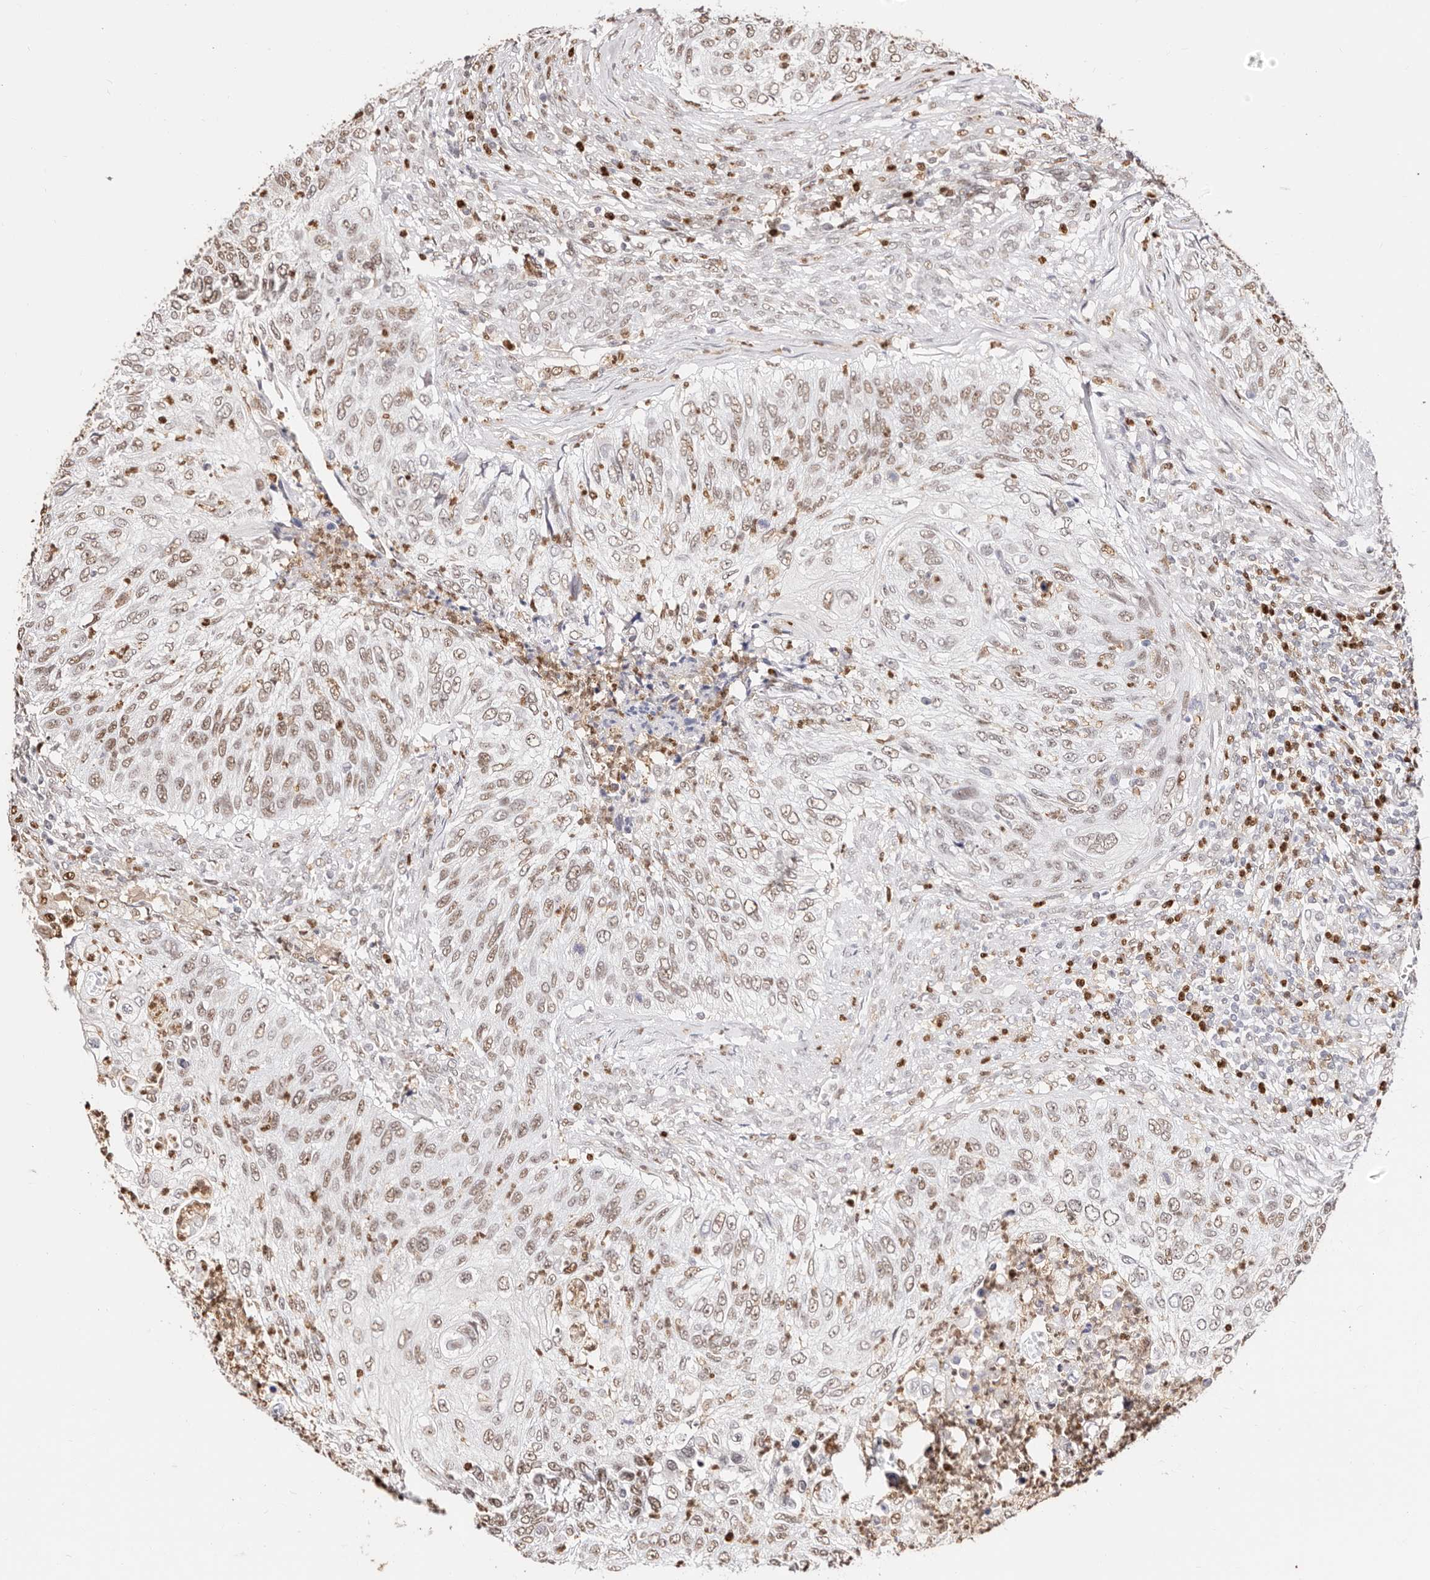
{"staining": {"intensity": "weak", "quantity": ">75%", "location": "nuclear"}, "tissue": "urothelial cancer", "cell_type": "Tumor cells", "image_type": "cancer", "snomed": [{"axis": "morphology", "description": "Urothelial carcinoma, High grade"}, {"axis": "topography", "description": "Urinary bladder"}], "caption": "Weak nuclear staining is appreciated in about >75% of tumor cells in urothelial carcinoma (high-grade).", "gene": "TKT", "patient": {"sex": "female", "age": 60}}